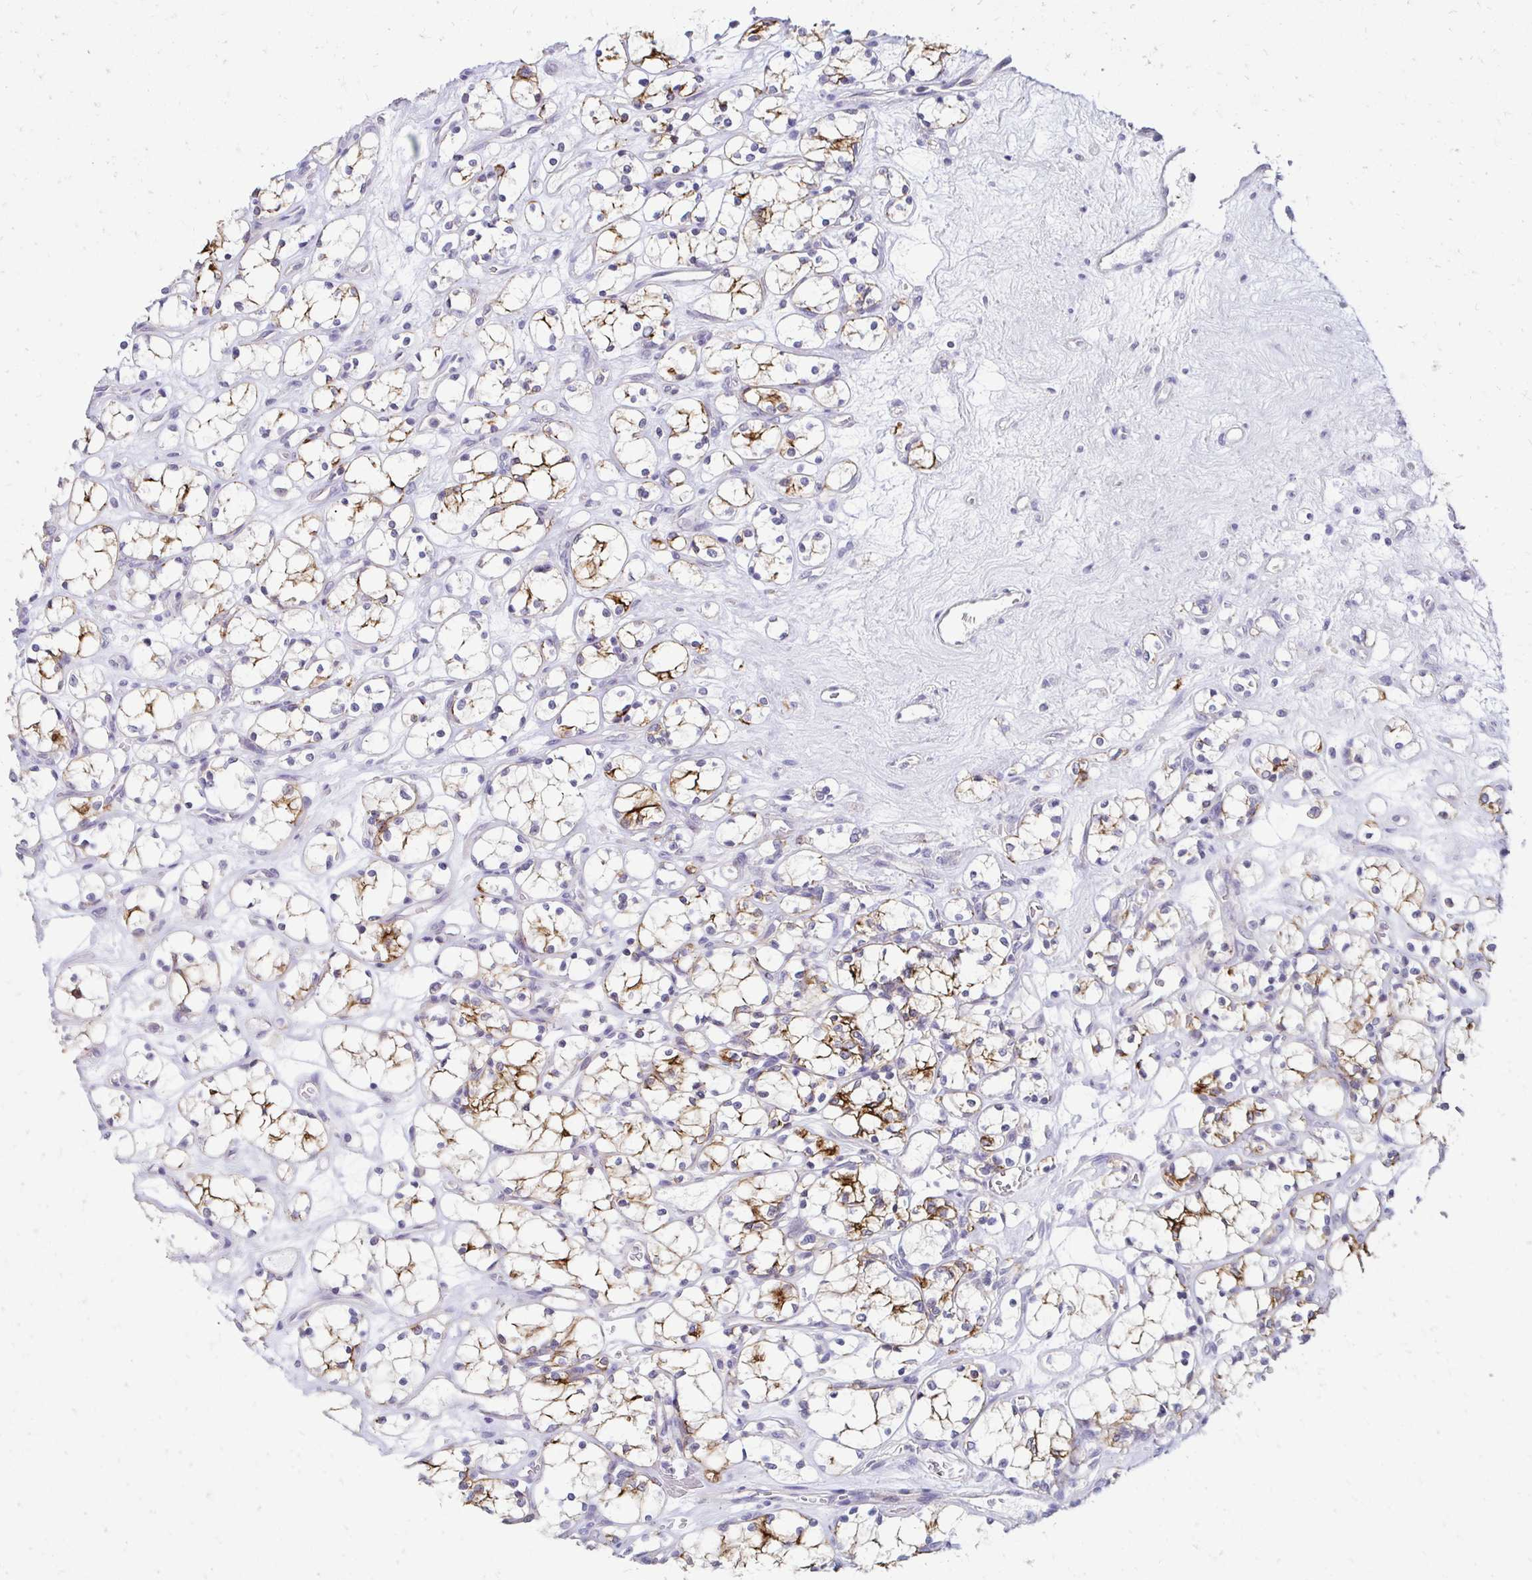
{"staining": {"intensity": "strong", "quantity": "<25%", "location": "cytoplasmic/membranous"}, "tissue": "renal cancer", "cell_type": "Tumor cells", "image_type": "cancer", "snomed": [{"axis": "morphology", "description": "Adenocarcinoma, NOS"}, {"axis": "topography", "description": "Kidney"}], "caption": "Approximately <25% of tumor cells in human renal cancer display strong cytoplasmic/membranous protein staining as visualized by brown immunohistochemical staining.", "gene": "C1QTNF2", "patient": {"sex": "female", "age": 69}}